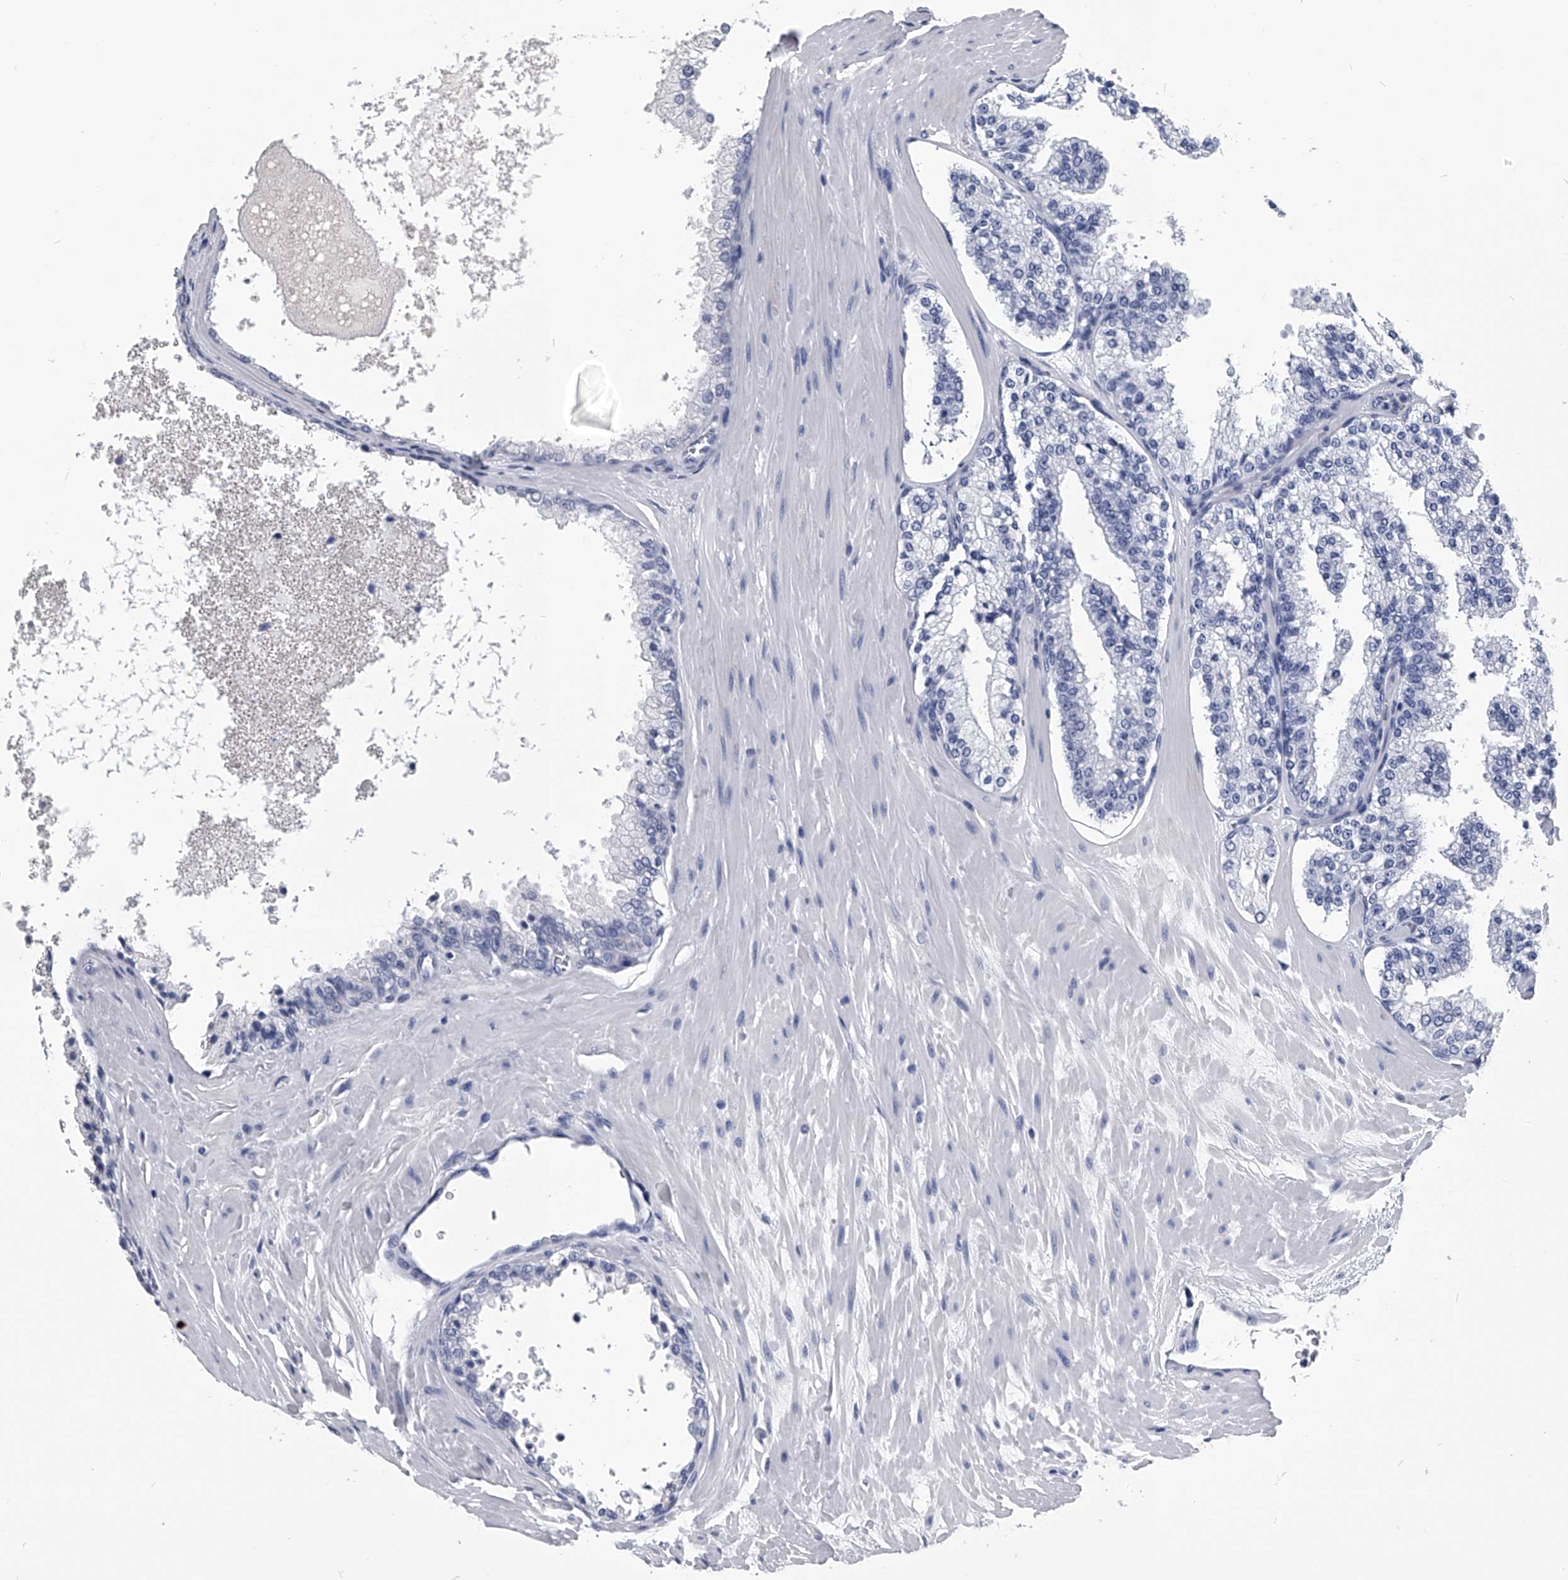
{"staining": {"intensity": "negative", "quantity": "none", "location": "none"}, "tissue": "prostate cancer", "cell_type": "Tumor cells", "image_type": "cancer", "snomed": [{"axis": "morphology", "description": "Adenocarcinoma, High grade"}, {"axis": "topography", "description": "Prostate"}], "caption": "The IHC image has no significant staining in tumor cells of prostate adenocarcinoma (high-grade) tissue.", "gene": "PDXK", "patient": {"sex": "male", "age": 65}}